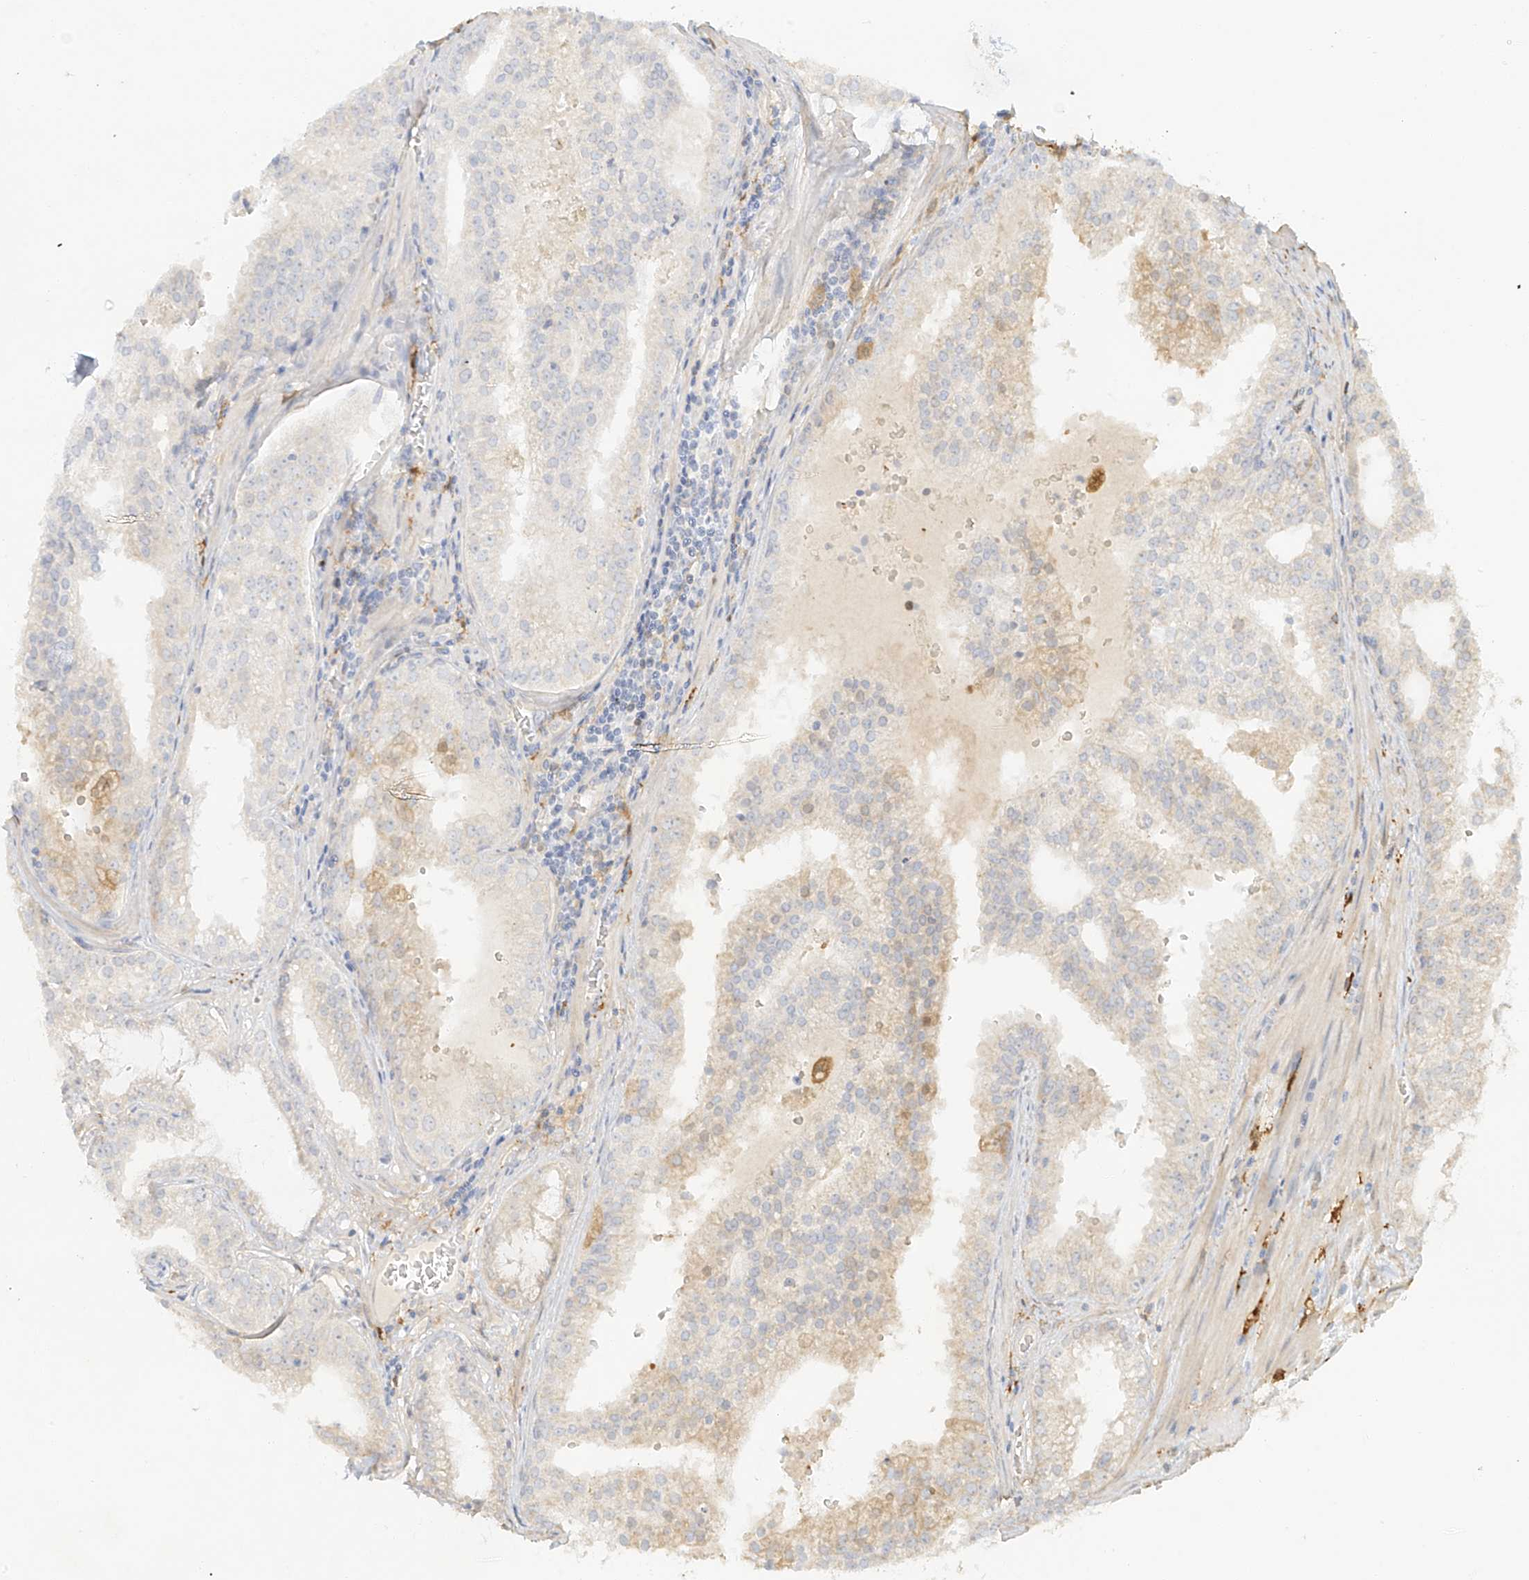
{"staining": {"intensity": "negative", "quantity": "none", "location": "none"}, "tissue": "prostate cancer", "cell_type": "Tumor cells", "image_type": "cancer", "snomed": [{"axis": "morphology", "description": "Adenocarcinoma, High grade"}, {"axis": "topography", "description": "Prostate"}], "caption": "Immunohistochemistry histopathology image of neoplastic tissue: human prostate cancer (high-grade adenocarcinoma) stained with DAB (3,3'-diaminobenzidine) reveals no significant protein expression in tumor cells.", "gene": "UPK1B", "patient": {"sex": "male", "age": 68}}